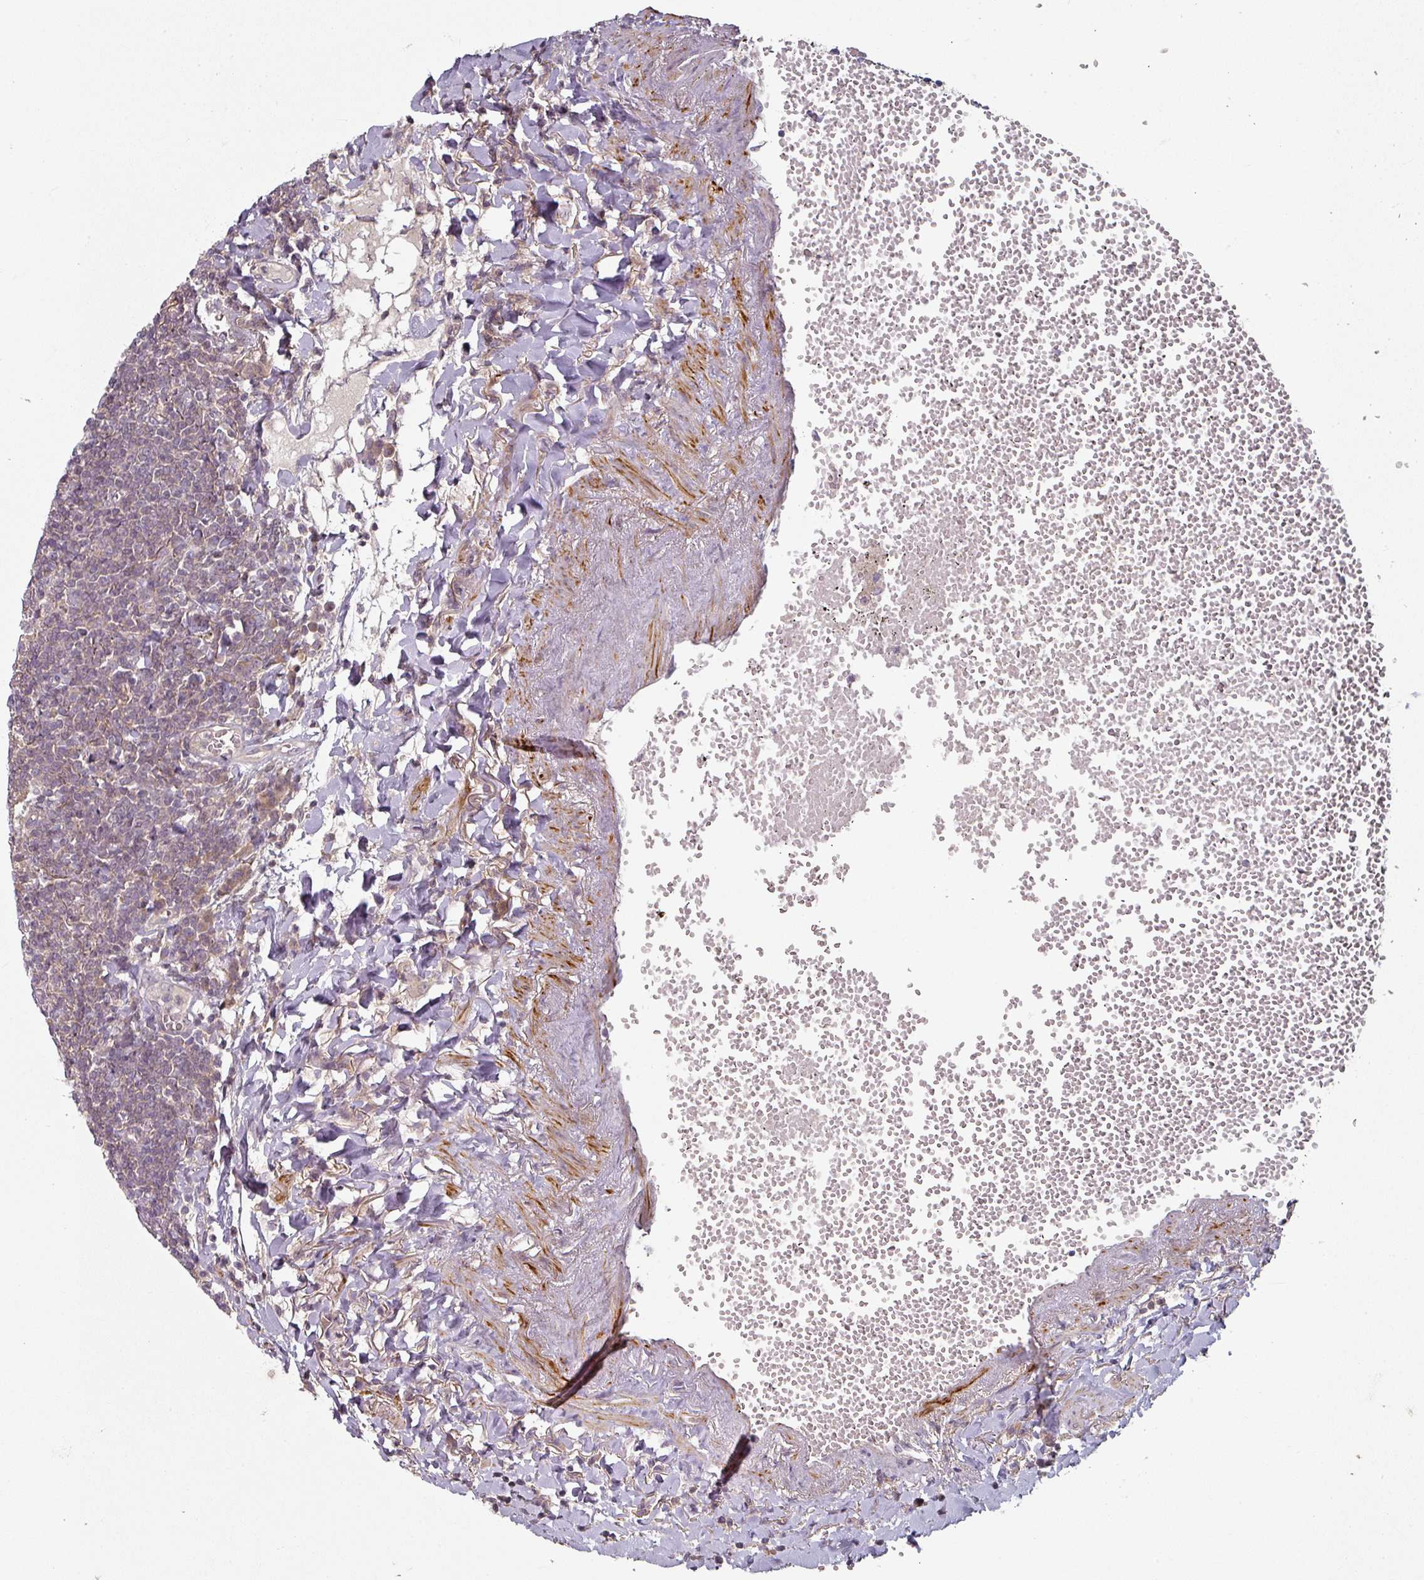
{"staining": {"intensity": "weak", "quantity": "25%-75%", "location": "cytoplasmic/membranous"}, "tissue": "lymphoma", "cell_type": "Tumor cells", "image_type": "cancer", "snomed": [{"axis": "morphology", "description": "Malignant lymphoma, non-Hodgkin's type, Low grade"}, {"axis": "topography", "description": "Lung"}], "caption": "Protein staining by IHC demonstrates weak cytoplasmic/membranous expression in about 25%-75% of tumor cells in lymphoma.", "gene": "MAP2K2", "patient": {"sex": "female", "age": 71}}